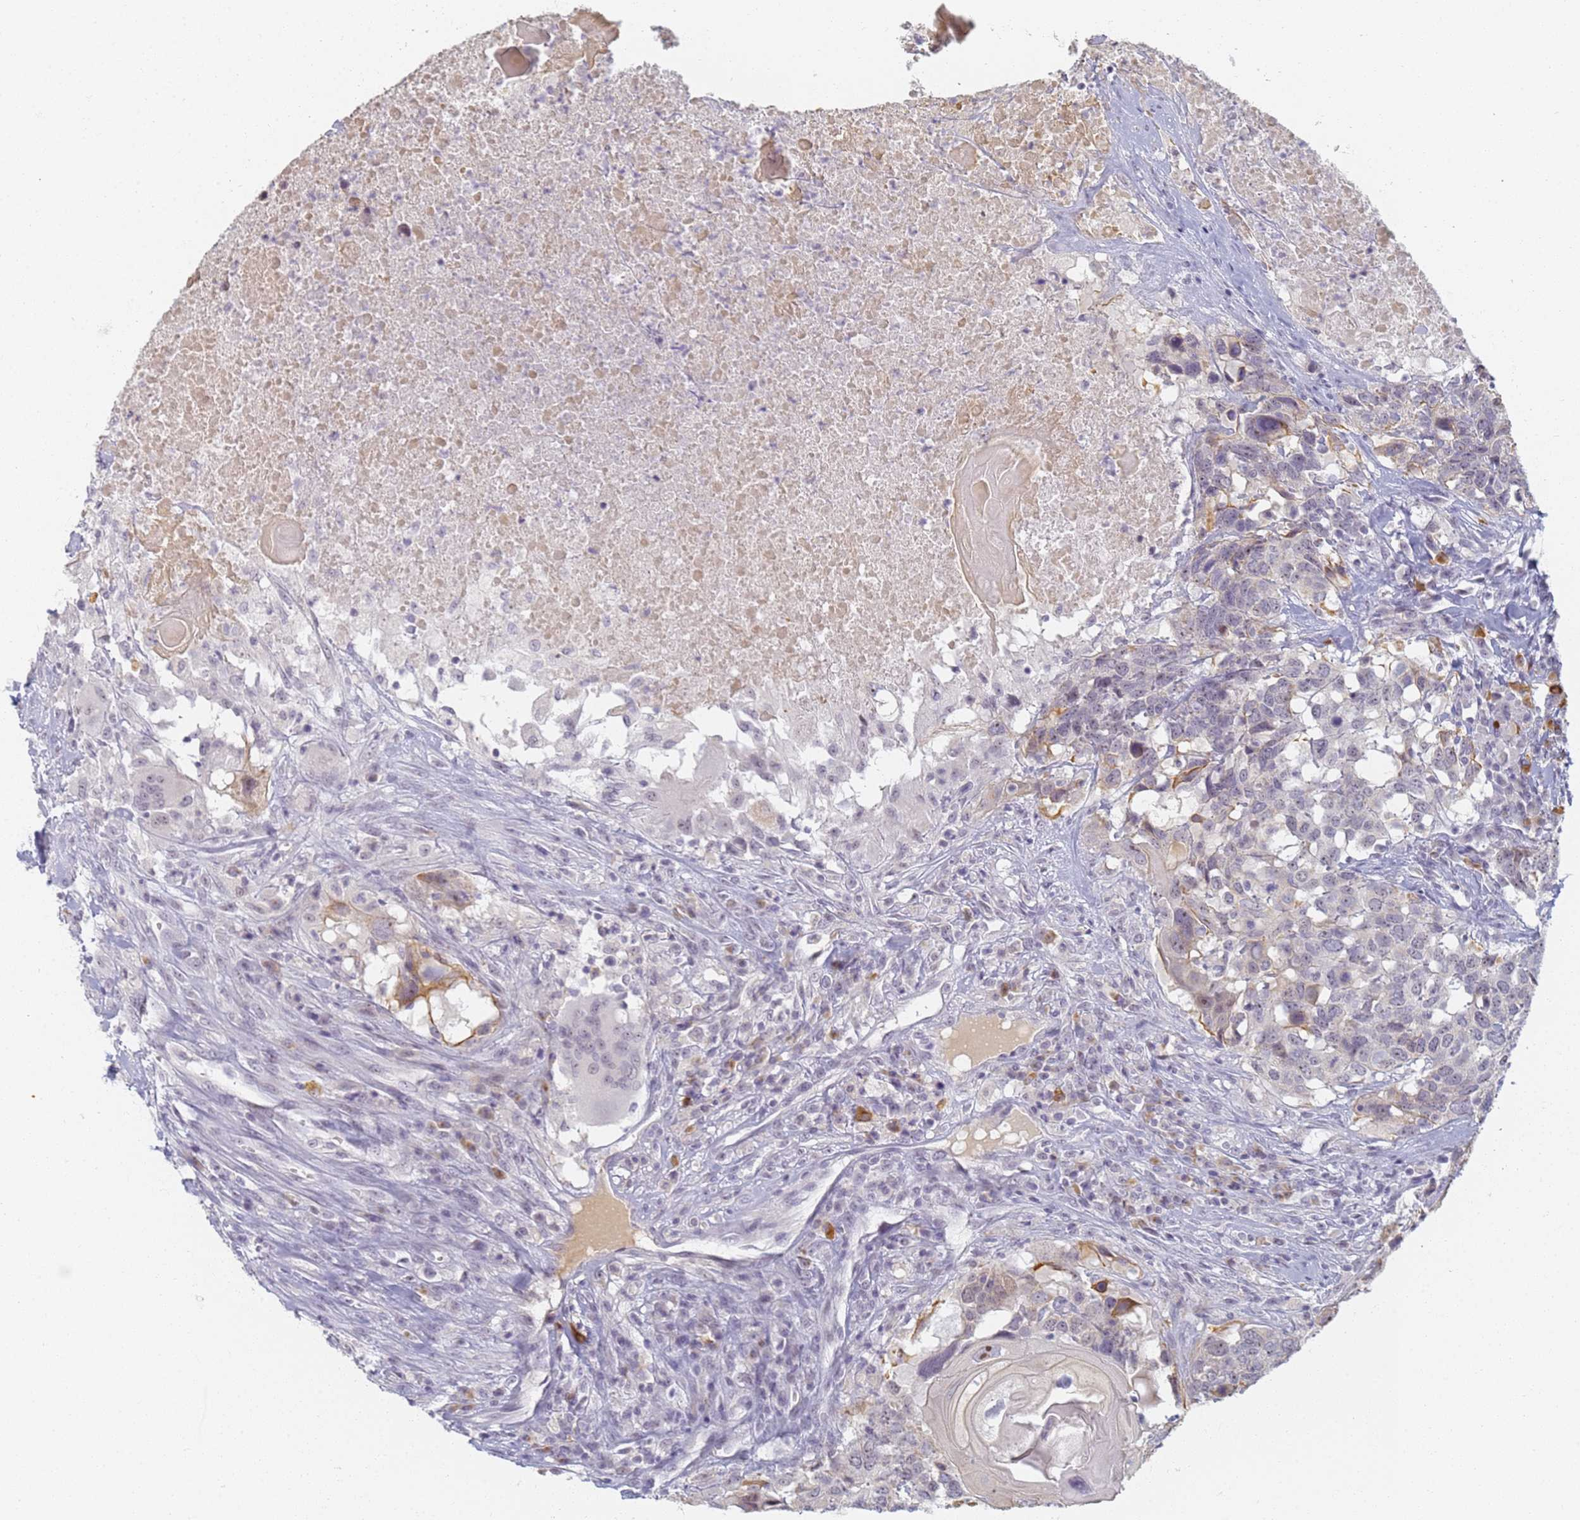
{"staining": {"intensity": "negative", "quantity": "none", "location": "none"}, "tissue": "head and neck cancer", "cell_type": "Tumor cells", "image_type": "cancer", "snomed": [{"axis": "morphology", "description": "Squamous cell carcinoma, NOS"}, {"axis": "topography", "description": "Head-Neck"}], "caption": "Tumor cells show no significant protein staining in head and neck squamous cell carcinoma. The staining was performed using DAB to visualize the protein expression in brown, while the nuclei were stained in blue with hematoxylin (Magnification: 20x).", "gene": "SLC38A9", "patient": {"sex": "male", "age": 66}}